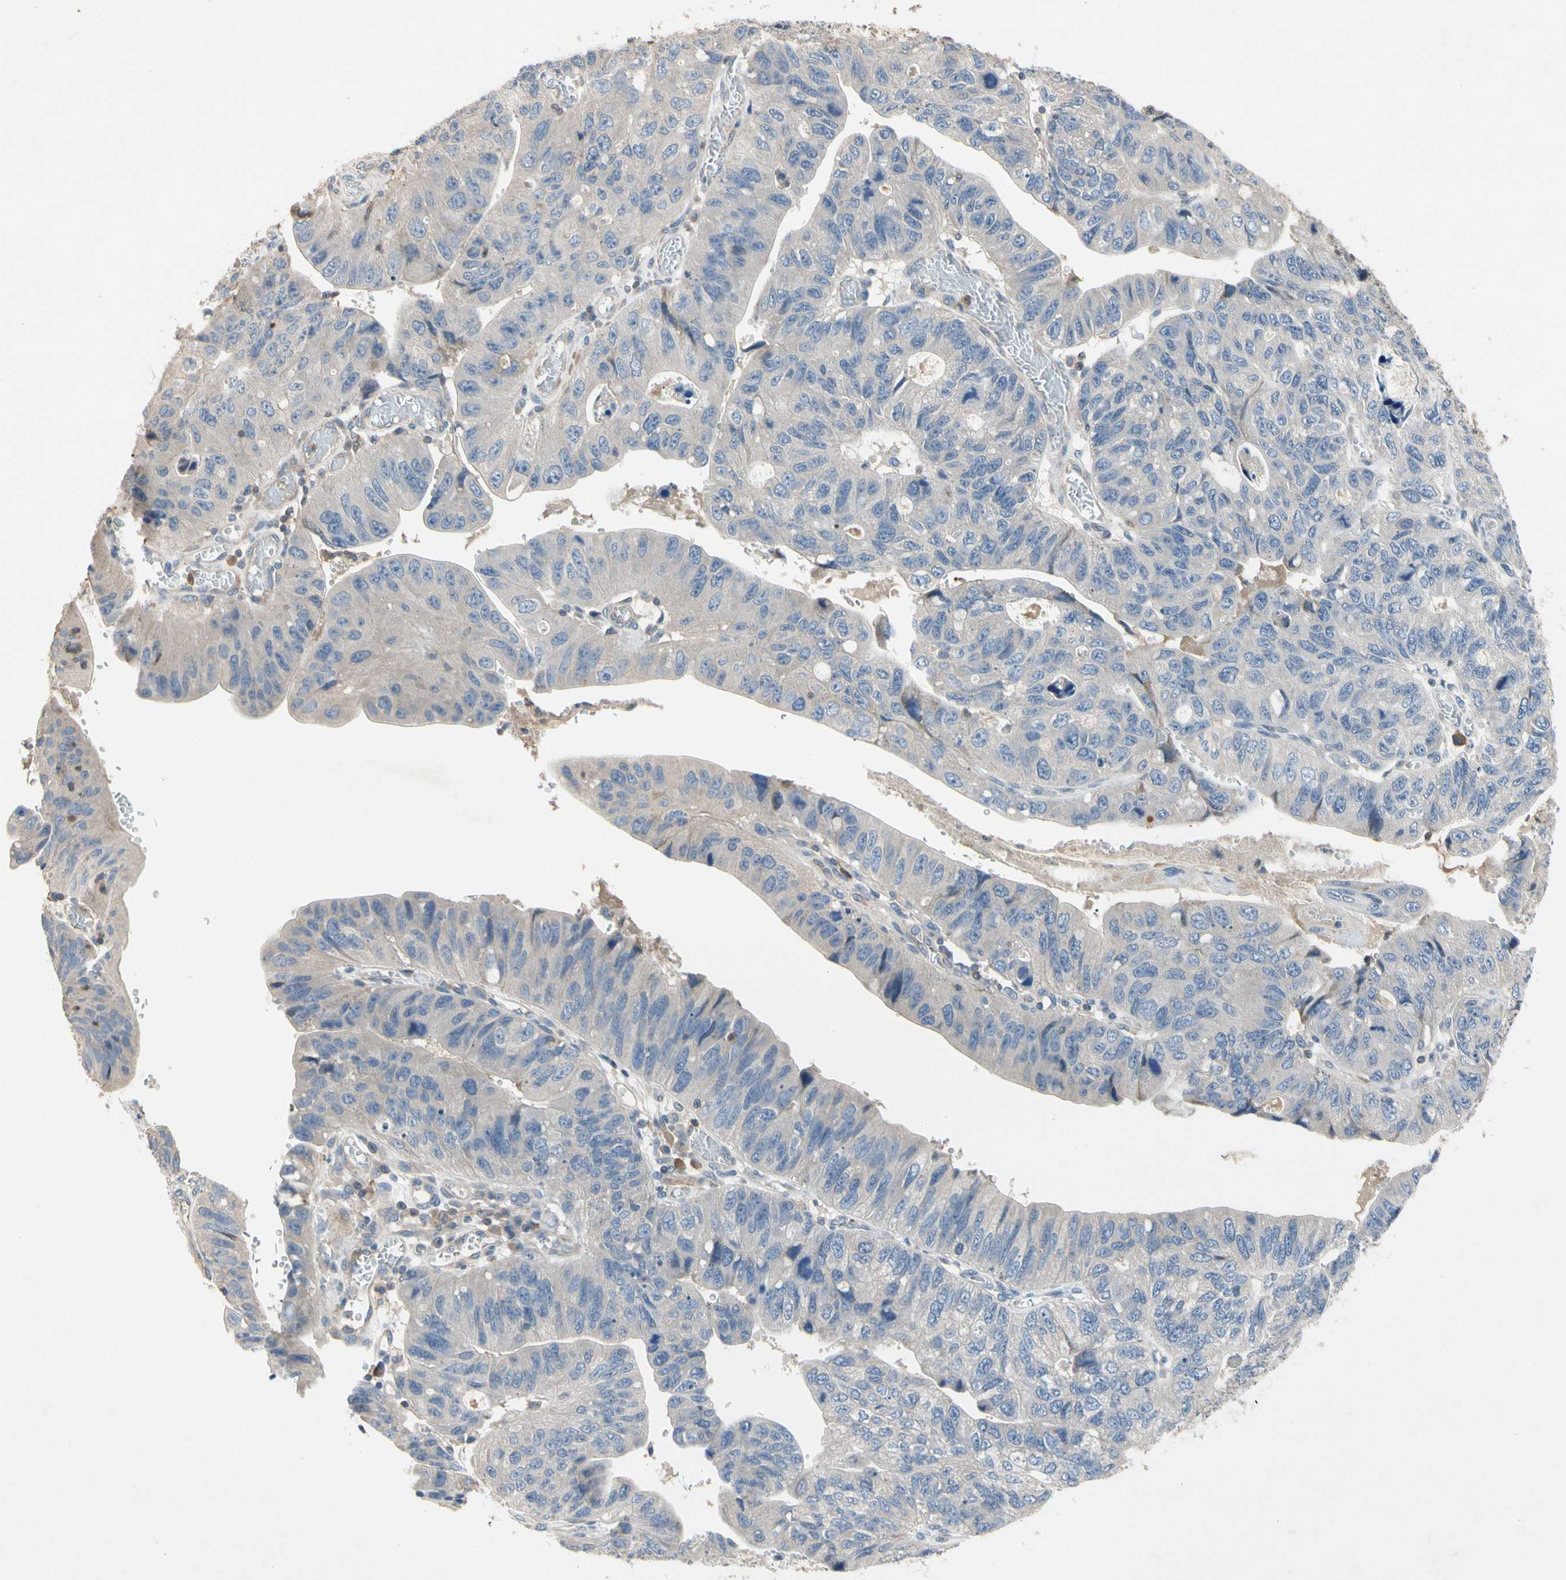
{"staining": {"intensity": "negative", "quantity": "none", "location": "none"}, "tissue": "stomach cancer", "cell_type": "Tumor cells", "image_type": "cancer", "snomed": [{"axis": "morphology", "description": "Adenocarcinoma, NOS"}, {"axis": "topography", "description": "Stomach"}], "caption": "Protein analysis of adenocarcinoma (stomach) demonstrates no significant expression in tumor cells.", "gene": "CRTAC1", "patient": {"sex": "male", "age": 59}}